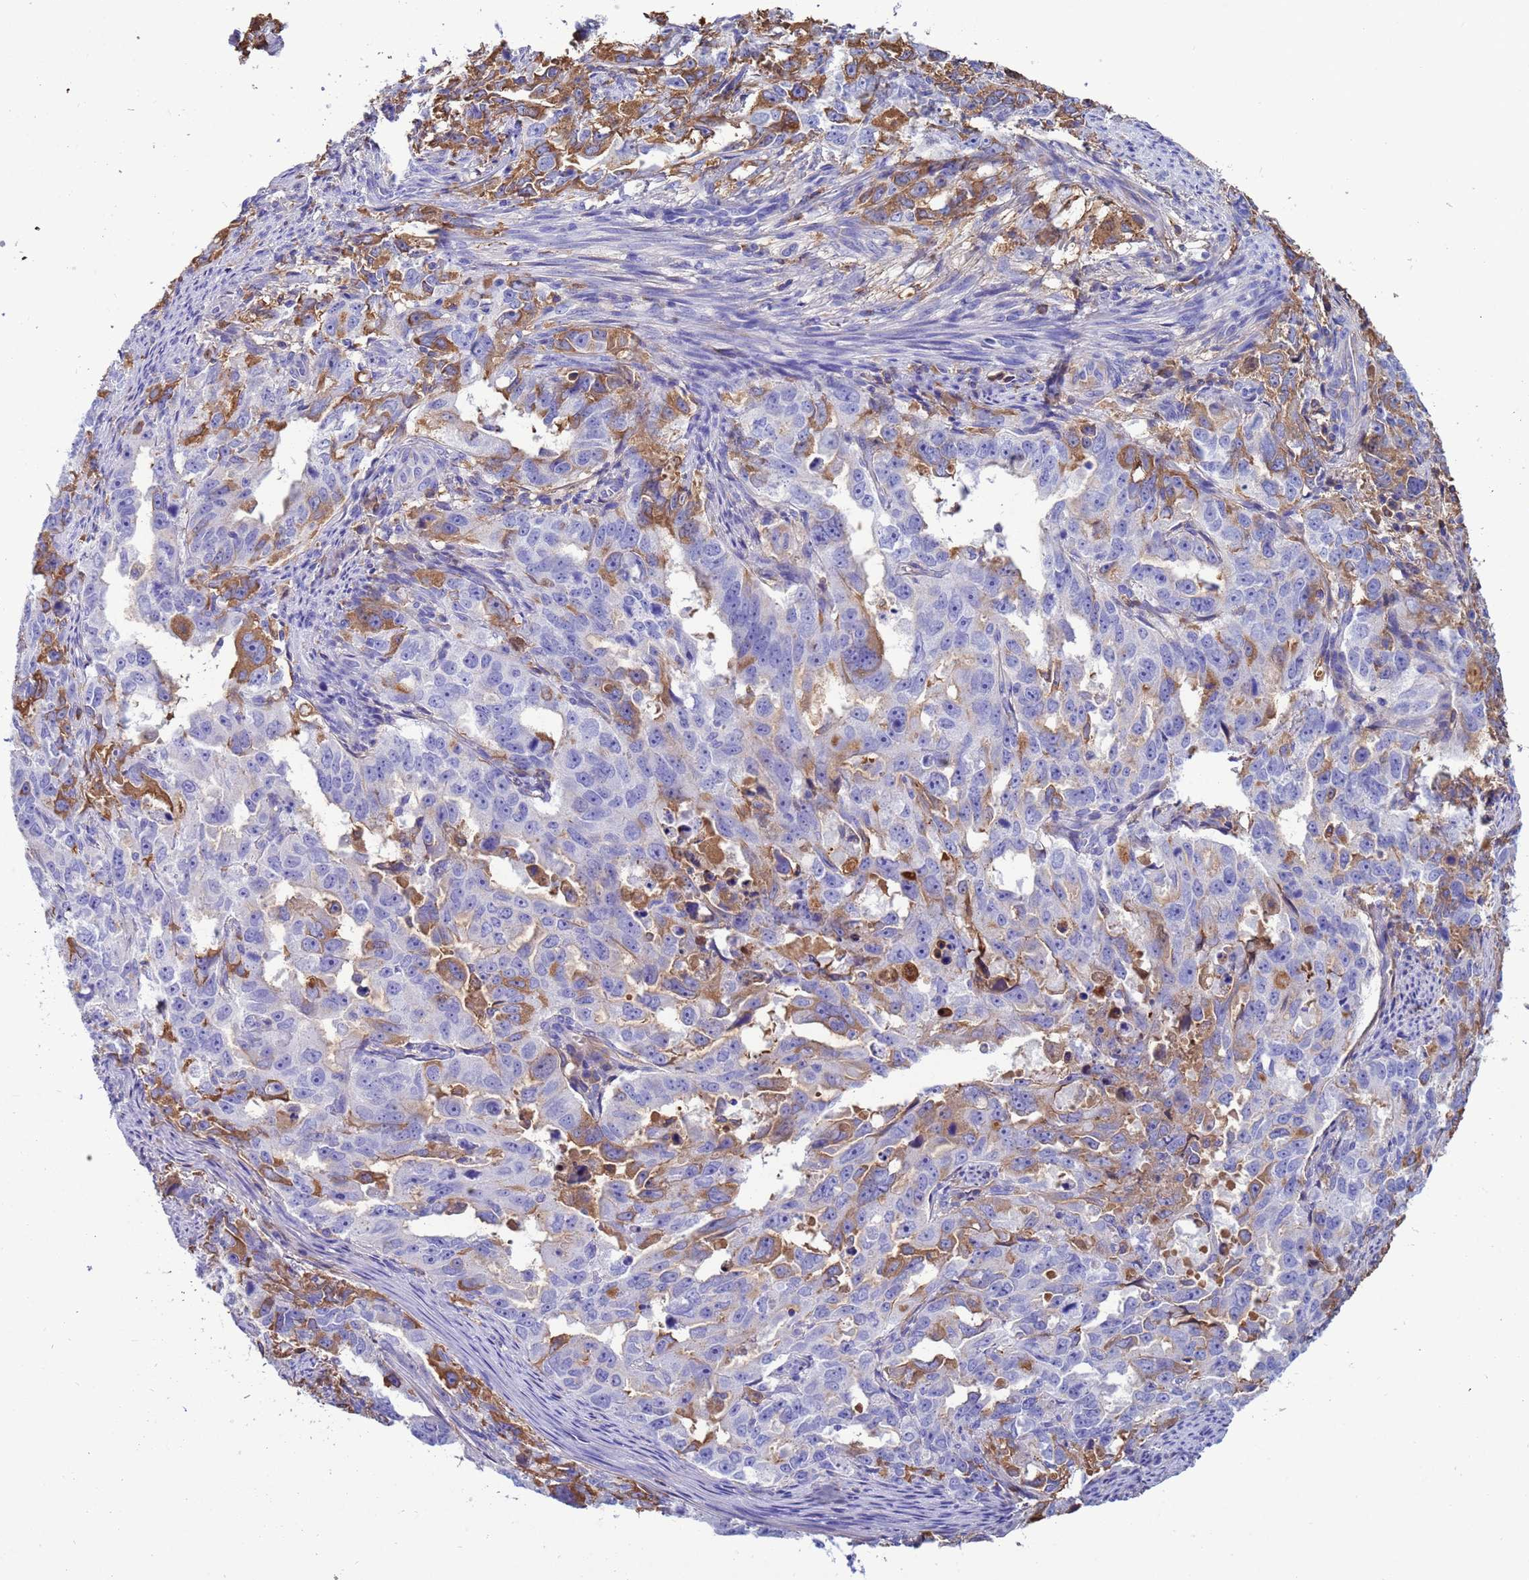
{"staining": {"intensity": "moderate", "quantity": "<25%", "location": "cytoplasmic/membranous"}, "tissue": "endometrial cancer", "cell_type": "Tumor cells", "image_type": "cancer", "snomed": [{"axis": "morphology", "description": "Adenocarcinoma, NOS"}, {"axis": "topography", "description": "Endometrium"}], "caption": "A high-resolution micrograph shows immunohistochemistry staining of adenocarcinoma (endometrial), which shows moderate cytoplasmic/membranous expression in about <25% of tumor cells.", "gene": "H1-7", "patient": {"sex": "female", "age": 65}}